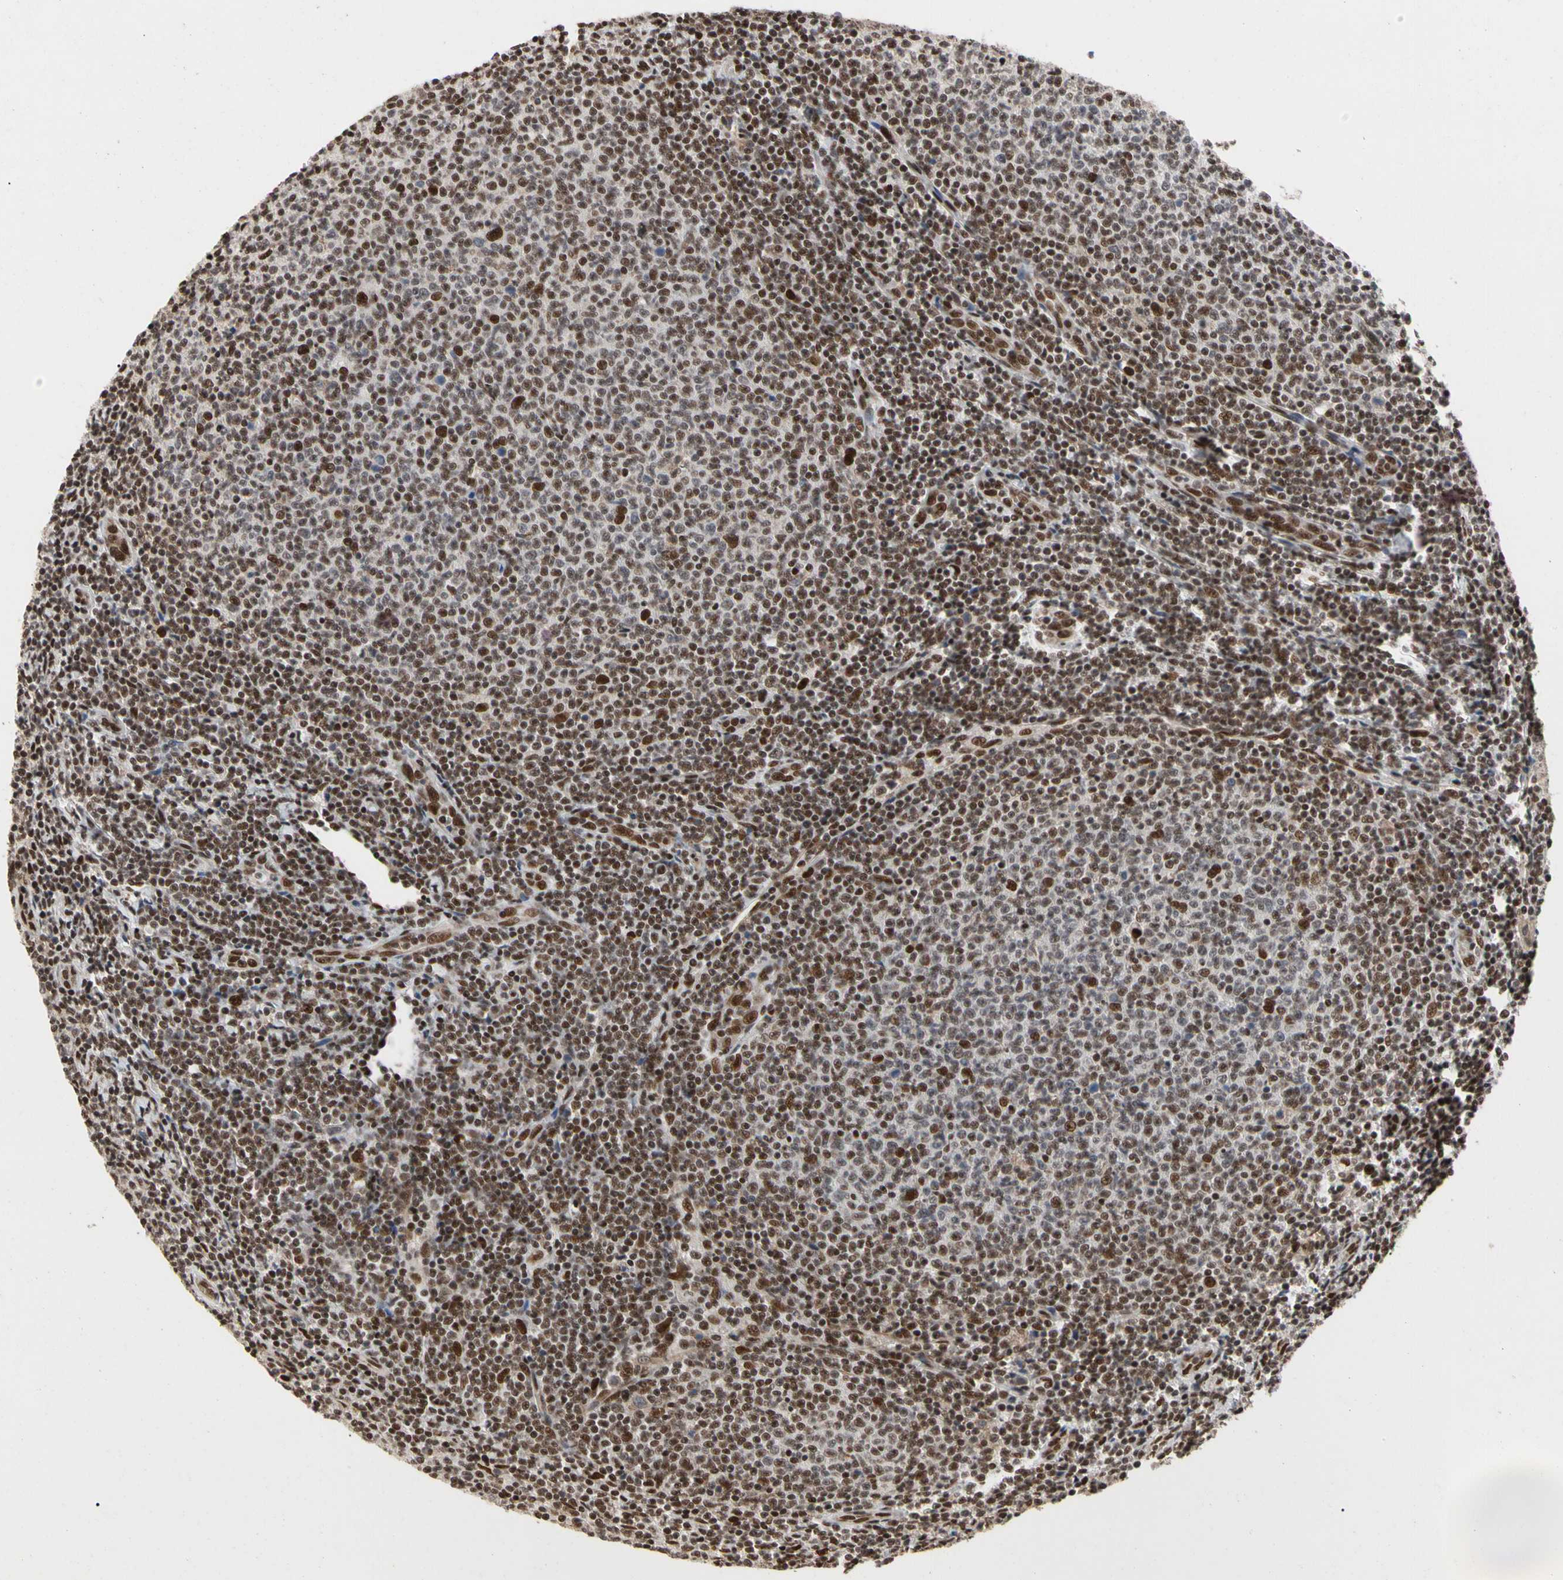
{"staining": {"intensity": "moderate", "quantity": ">75%", "location": "nuclear"}, "tissue": "lymphoma", "cell_type": "Tumor cells", "image_type": "cancer", "snomed": [{"axis": "morphology", "description": "Malignant lymphoma, non-Hodgkin's type, Low grade"}, {"axis": "topography", "description": "Lymph node"}], "caption": "Immunohistochemistry (DAB (3,3'-diaminobenzidine)) staining of human malignant lymphoma, non-Hodgkin's type (low-grade) demonstrates moderate nuclear protein staining in approximately >75% of tumor cells. The protein of interest is shown in brown color, while the nuclei are stained blue.", "gene": "FAM98B", "patient": {"sex": "male", "age": 66}}